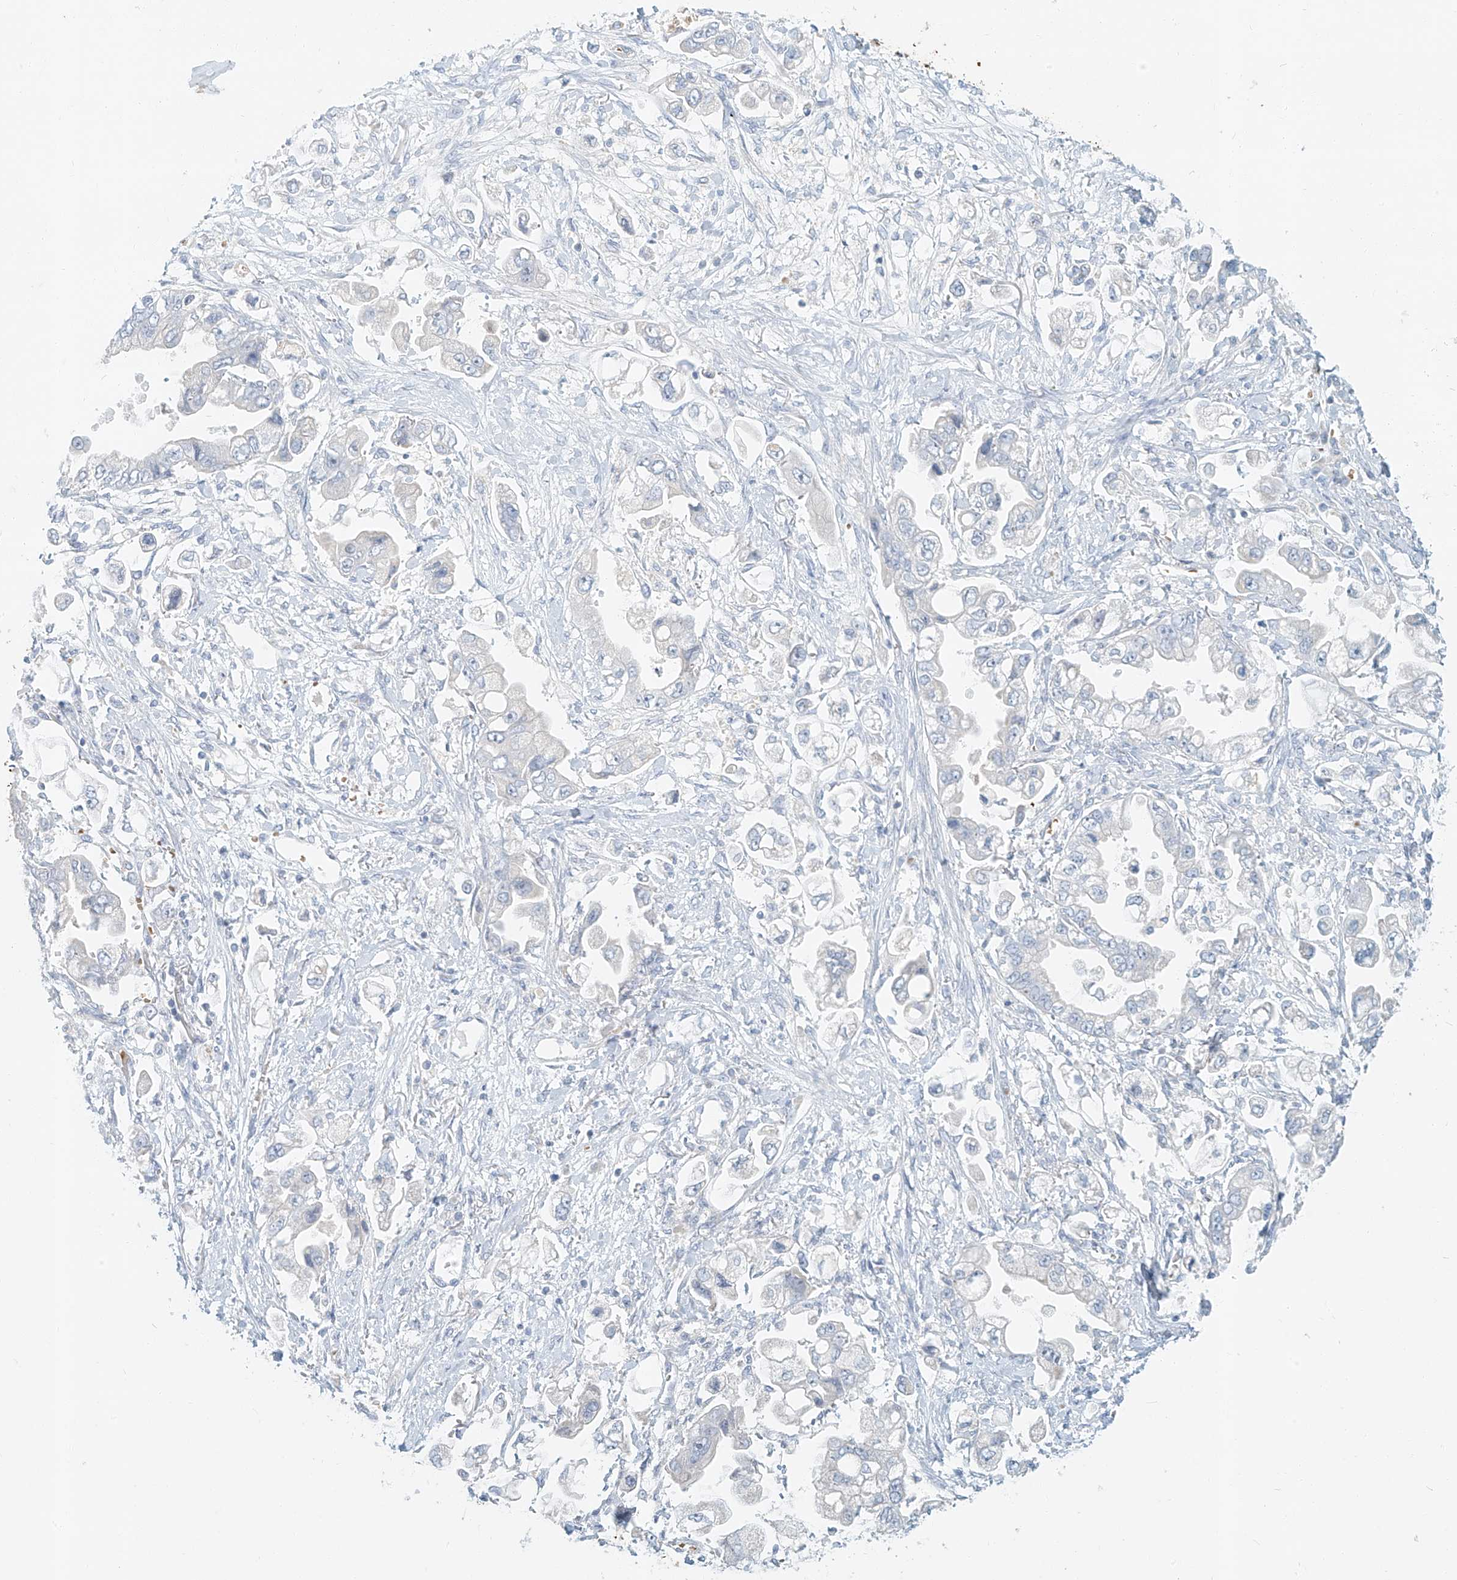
{"staining": {"intensity": "negative", "quantity": "none", "location": "none"}, "tissue": "stomach cancer", "cell_type": "Tumor cells", "image_type": "cancer", "snomed": [{"axis": "morphology", "description": "Adenocarcinoma, NOS"}, {"axis": "topography", "description": "Stomach"}], "caption": "Immunohistochemistry photomicrograph of stomach cancer stained for a protein (brown), which reveals no expression in tumor cells. (DAB (3,3'-diaminobenzidine) IHC, high magnification).", "gene": "PGC", "patient": {"sex": "male", "age": 62}}